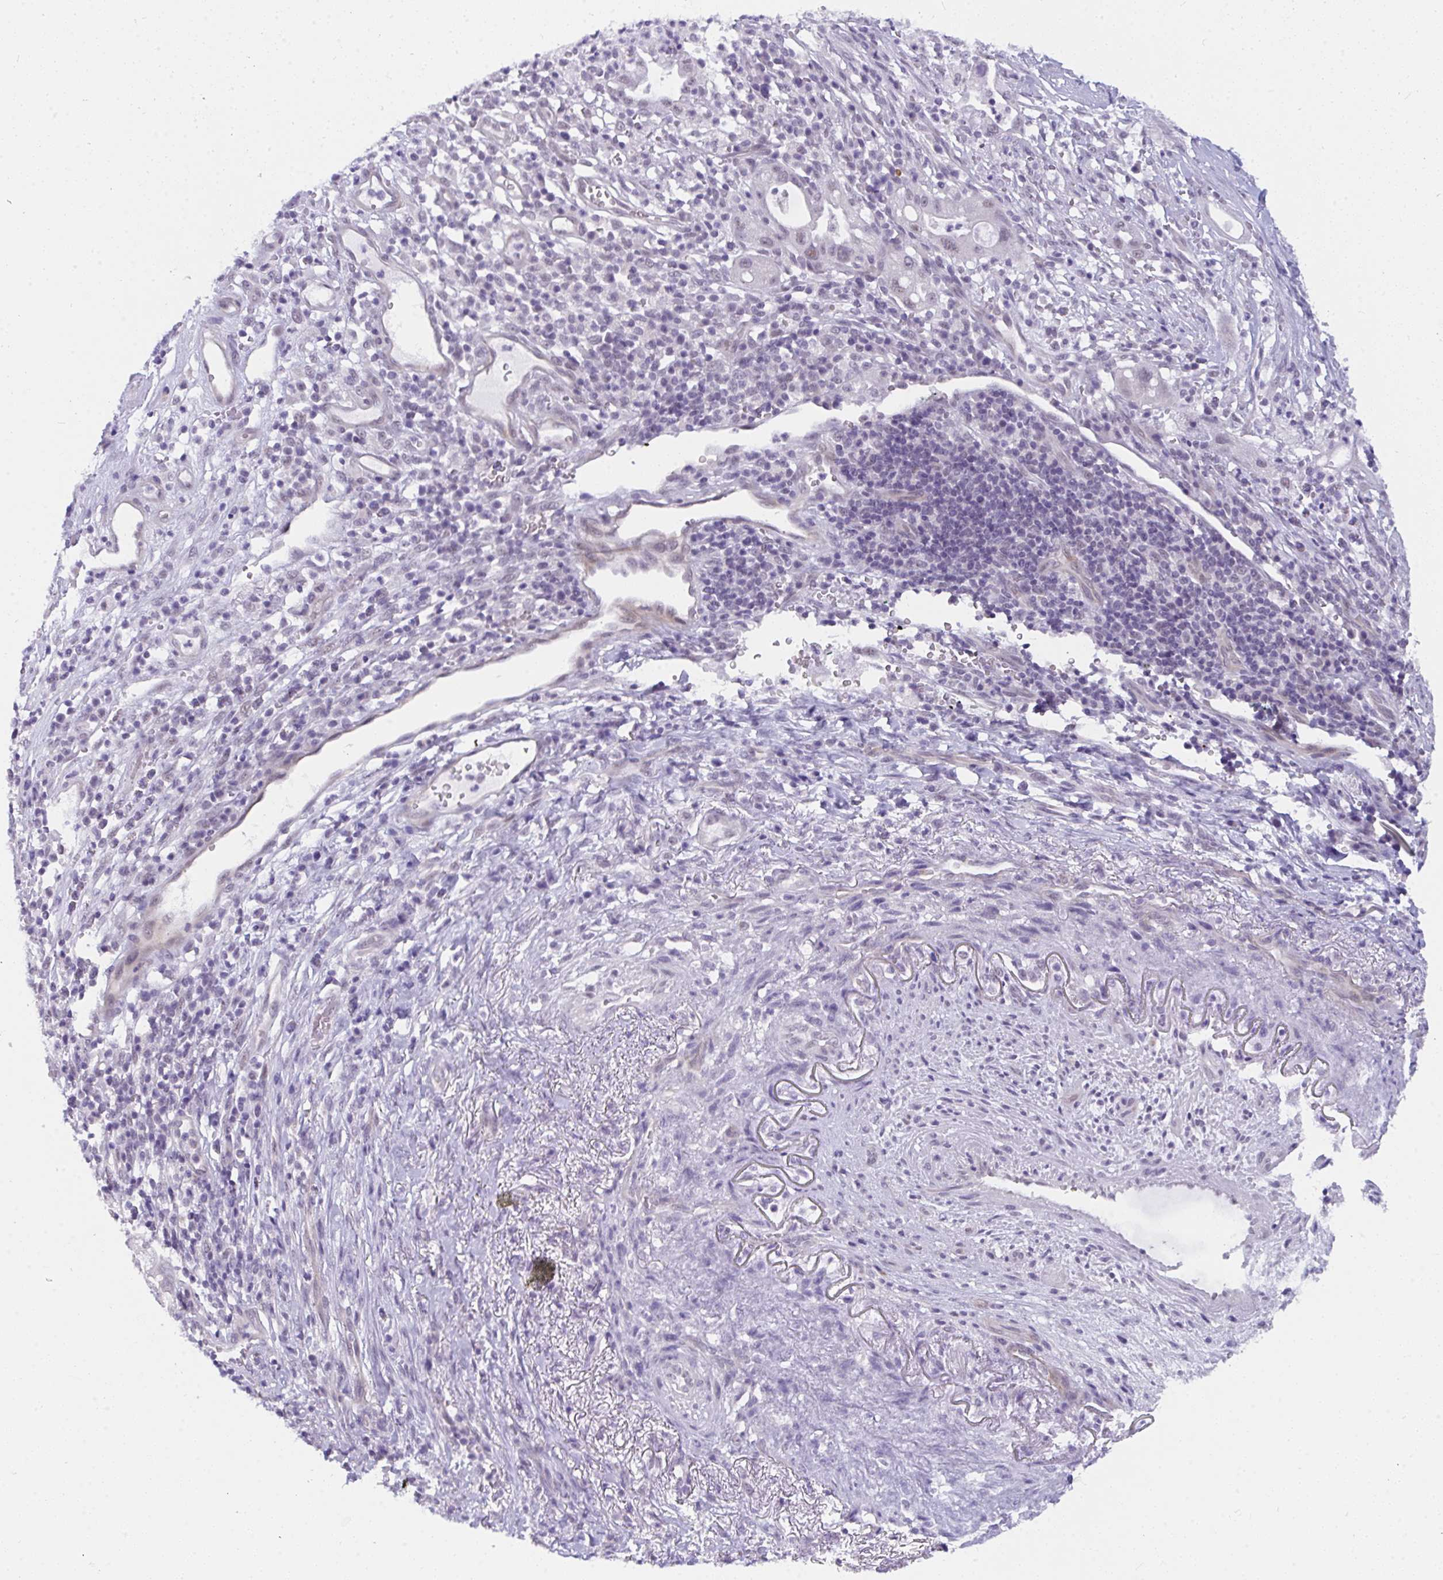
{"staining": {"intensity": "weak", "quantity": "<25%", "location": "nuclear"}, "tissue": "pancreatic cancer", "cell_type": "Tumor cells", "image_type": "cancer", "snomed": [{"axis": "morphology", "description": "Adenocarcinoma, NOS"}, {"axis": "topography", "description": "Pancreas"}], "caption": "Human pancreatic adenocarcinoma stained for a protein using immunohistochemistry (IHC) displays no expression in tumor cells.", "gene": "CDK13", "patient": {"sex": "male", "age": 44}}